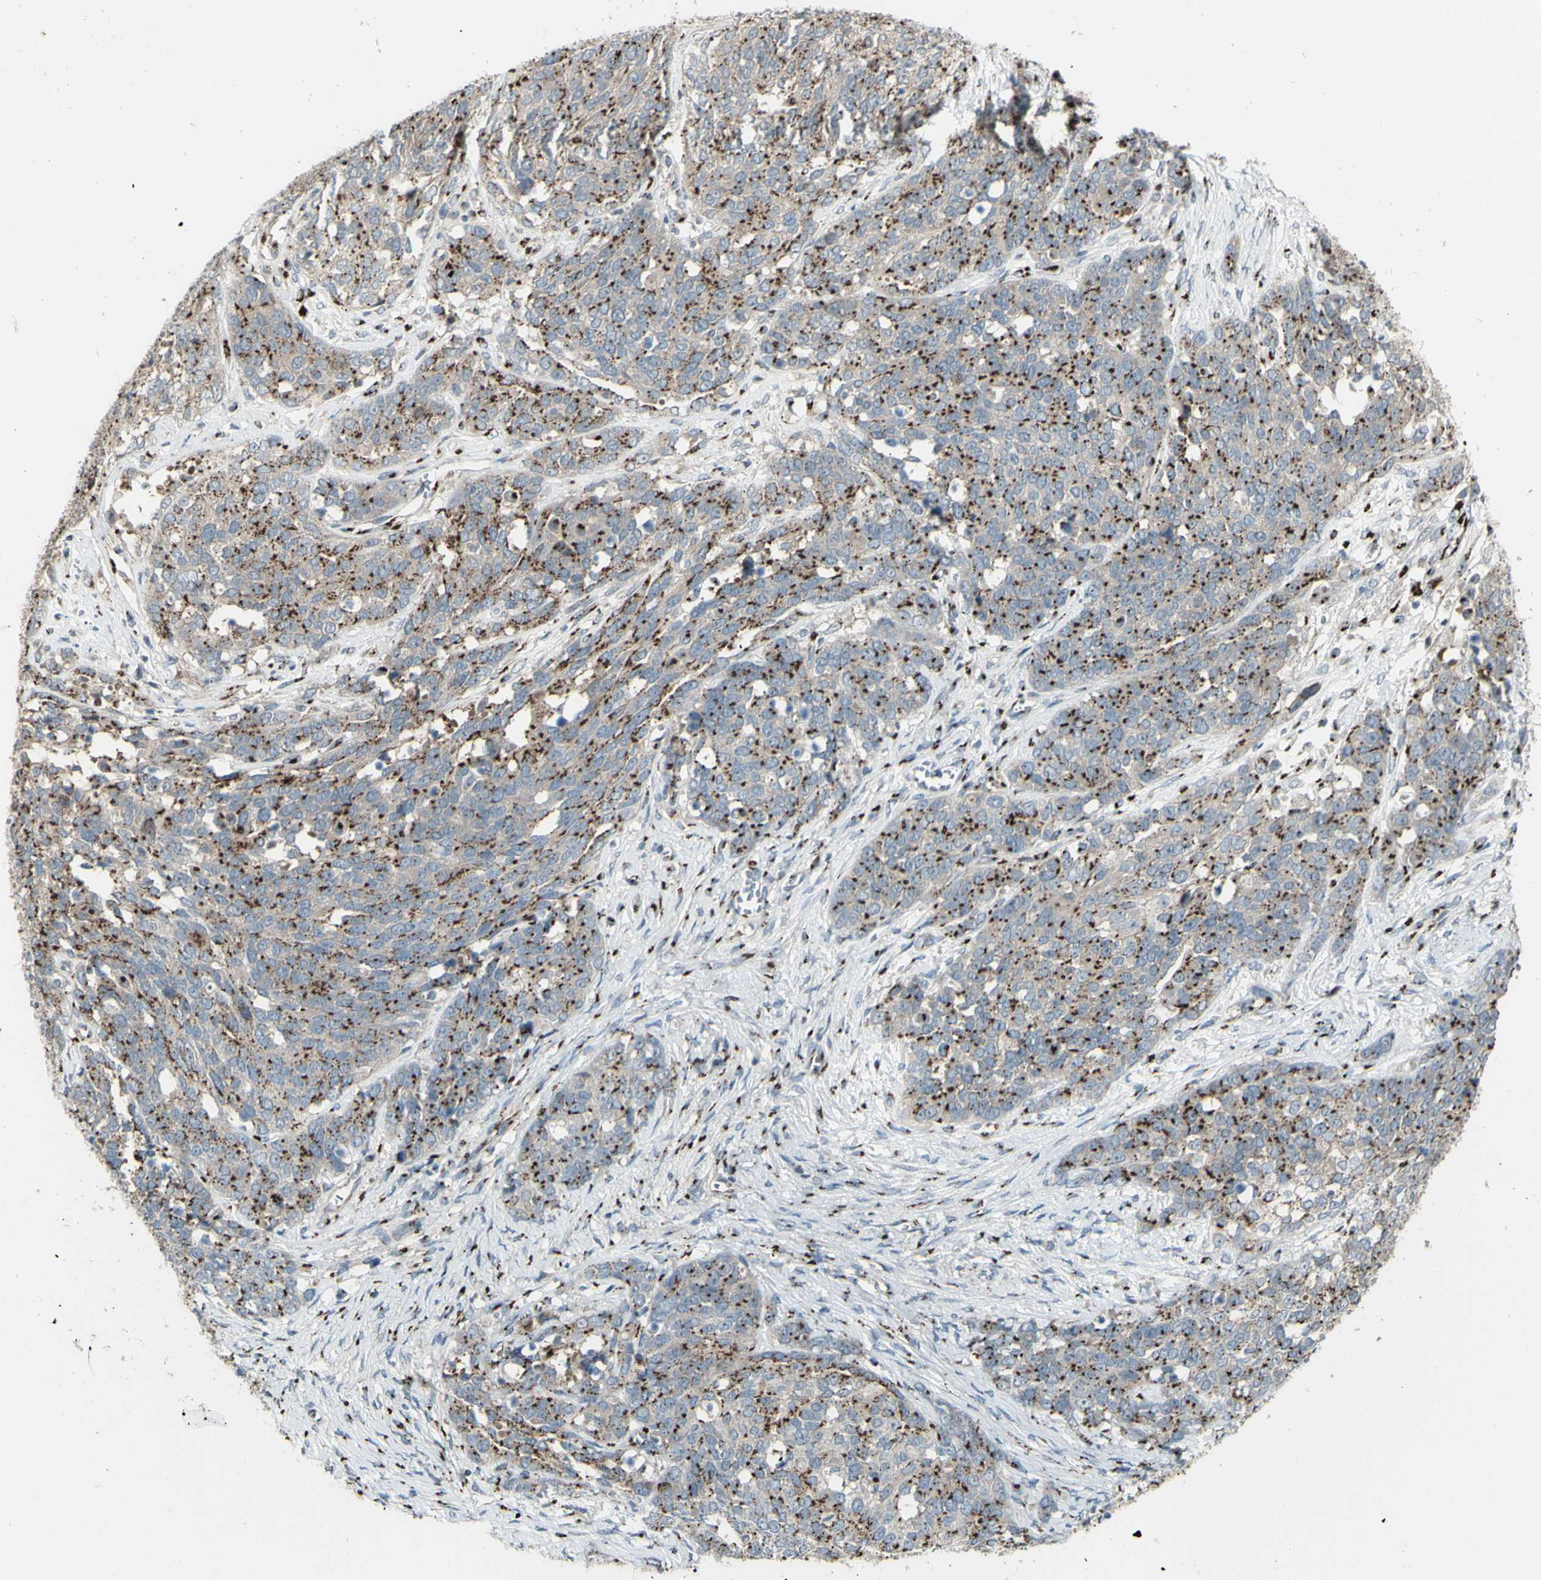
{"staining": {"intensity": "moderate", "quantity": ">75%", "location": "cytoplasmic/membranous"}, "tissue": "ovarian cancer", "cell_type": "Tumor cells", "image_type": "cancer", "snomed": [{"axis": "morphology", "description": "Cystadenocarcinoma, serous, NOS"}, {"axis": "topography", "description": "Ovary"}], "caption": "Immunohistochemistry staining of ovarian cancer, which exhibits medium levels of moderate cytoplasmic/membranous expression in approximately >75% of tumor cells indicating moderate cytoplasmic/membranous protein staining. The staining was performed using DAB (3,3'-diaminobenzidine) (brown) for protein detection and nuclei were counterstained in hematoxylin (blue).", "gene": "BPNT2", "patient": {"sex": "female", "age": 44}}